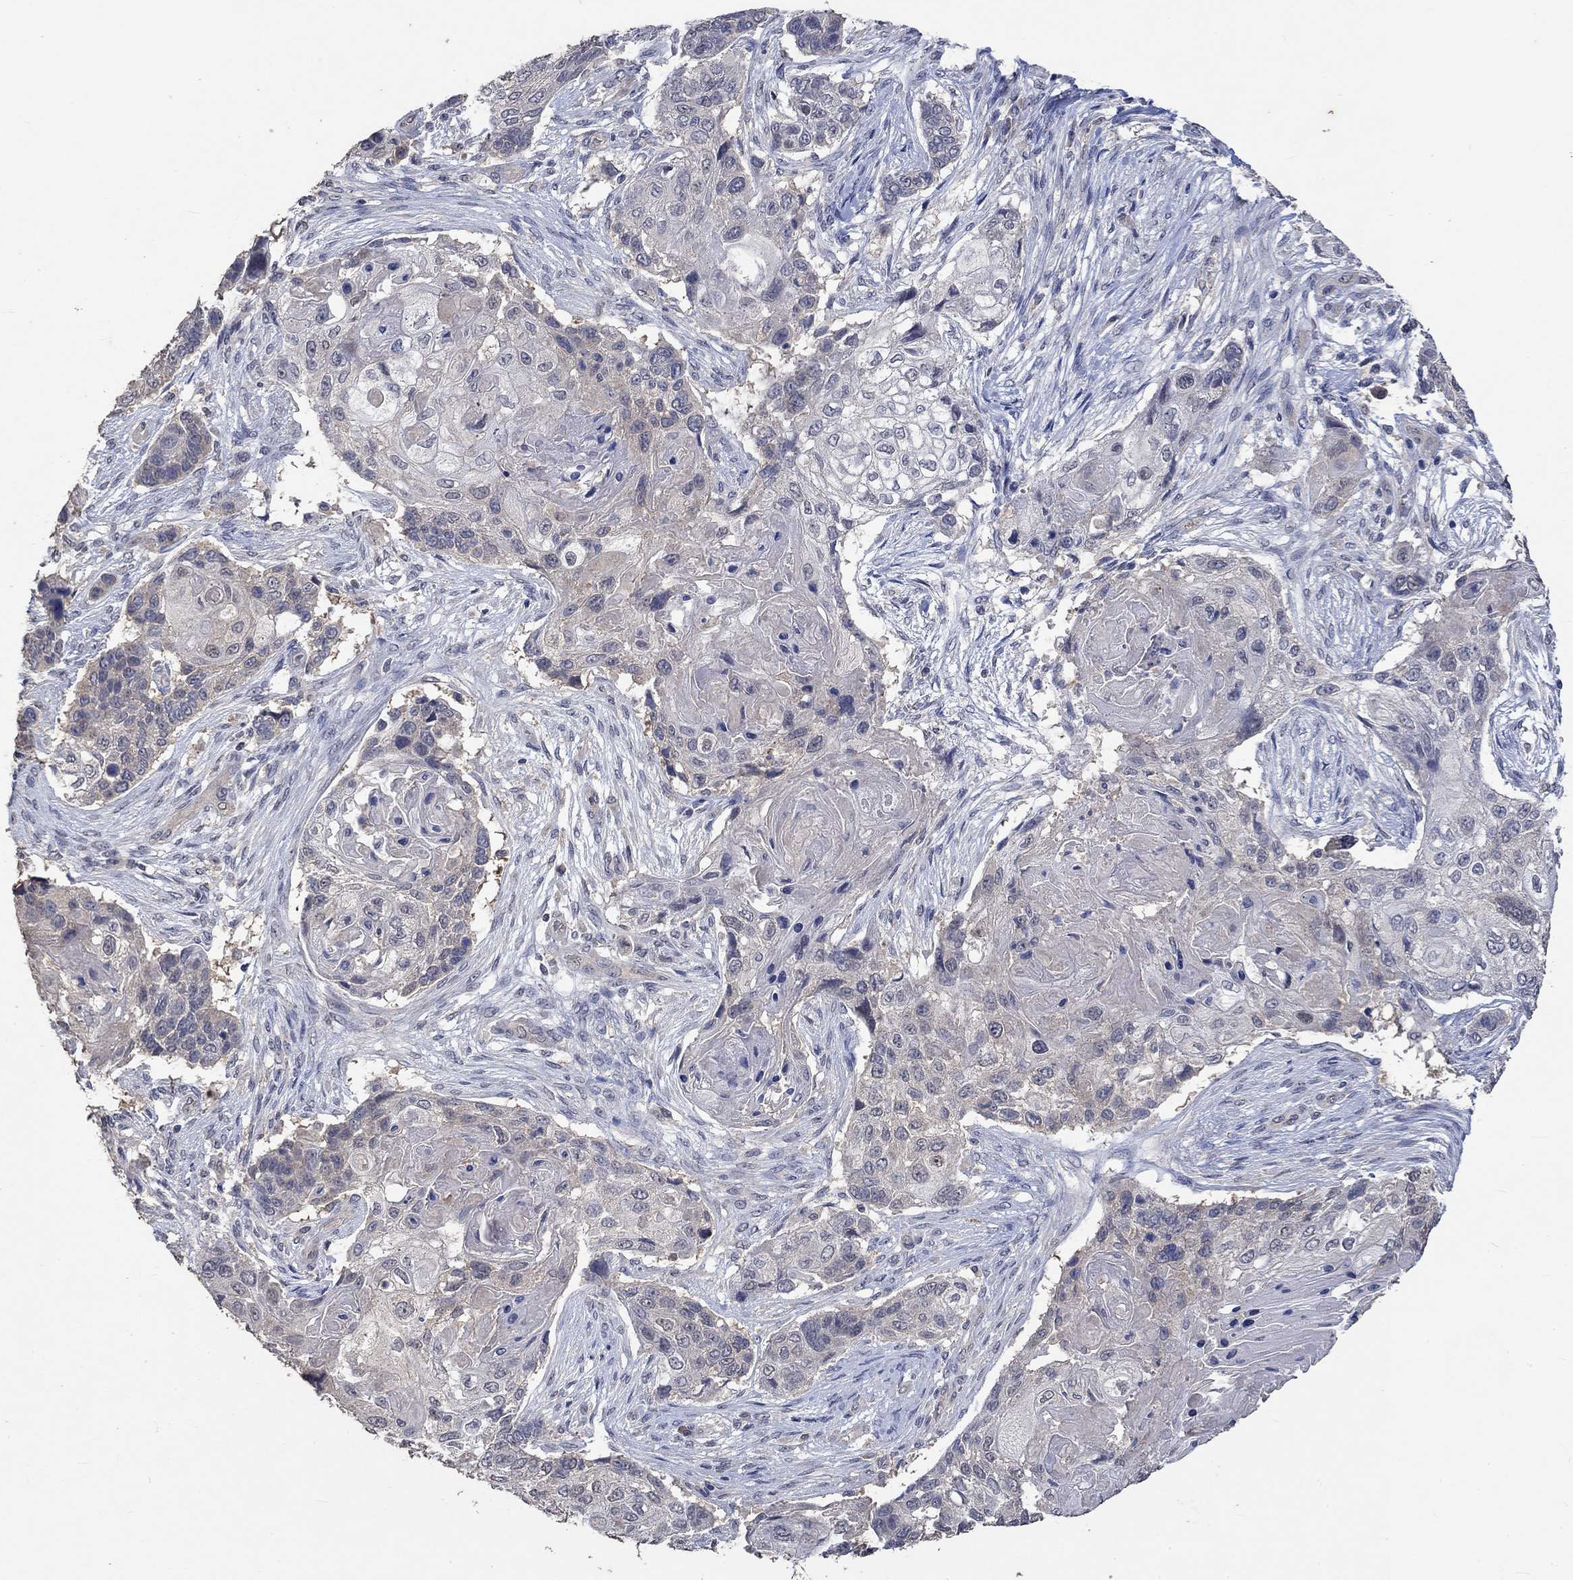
{"staining": {"intensity": "negative", "quantity": "none", "location": "none"}, "tissue": "lung cancer", "cell_type": "Tumor cells", "image_type": "cancer", "snomed": [{"axis": "morphology", "description": "Normal tissue, NOS"}, {"axis": "morphology", "description": "Squamous cell carcinoma, NOS"}, {"axis": "topography", "description": "Bronchus"}, {"axis": "topography", "description": "Lung"}], "caption": "This is a image of immunohistochemistry (IHC) staining of lung squamous cell carcinoma, which shows no staining in tumor cells.", "gene": "PTPN20", "patient": {"sex": "male", "age": 69}}